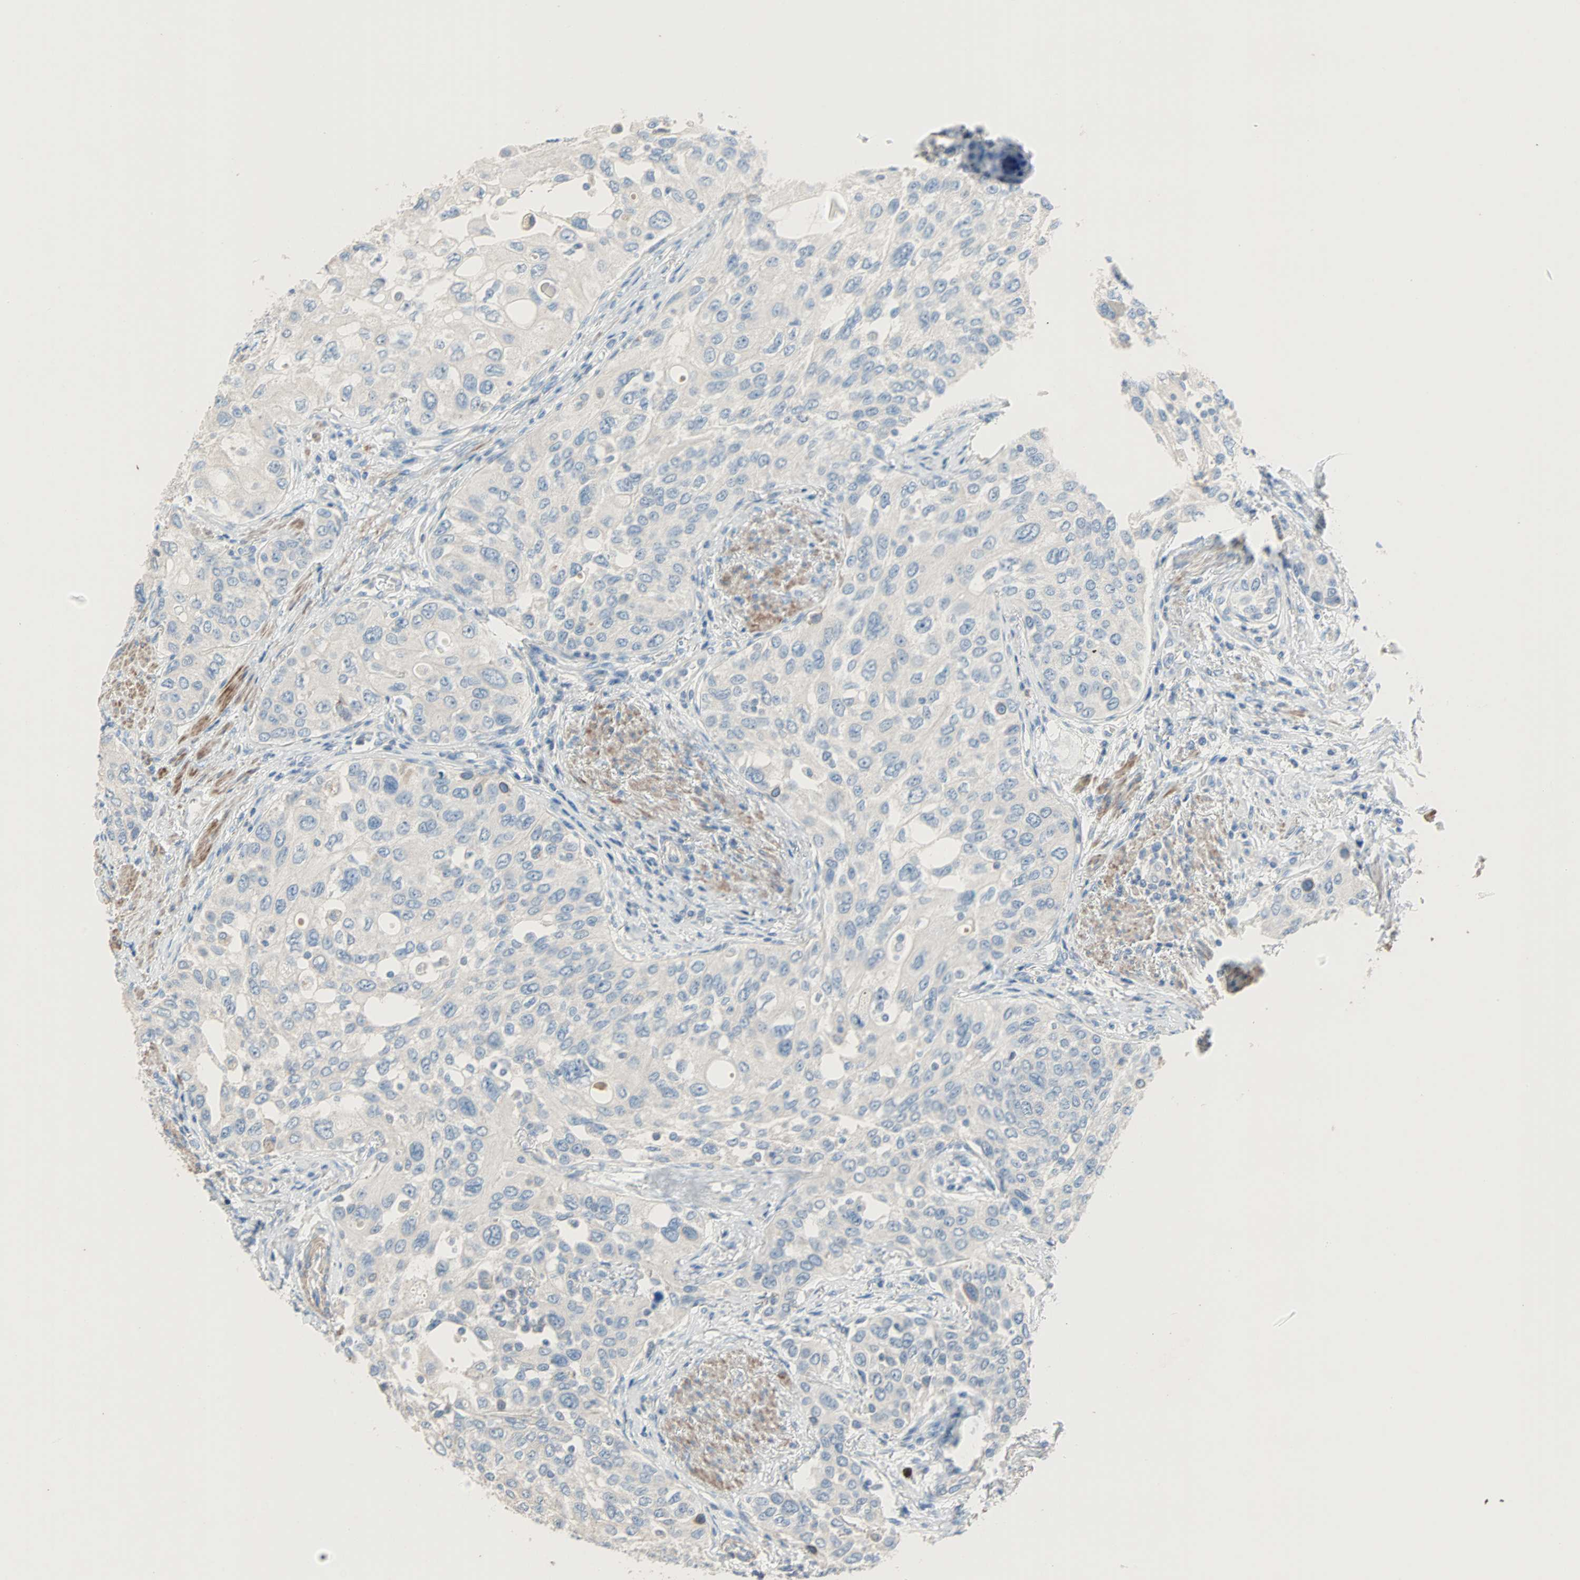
{"staining": {"intensity": "negative", "quantity": "none", "location": "none"}, "tissue": "urothelial cancer", "cell_type": "Tumor cells", "image_type": "cancer", "snomed": [{"axis": "morphology", "description": "Urothelial carcinoma, High grade"}, {"axis": "topography", "description": "Urinary bladder"}], "caption": "Urothelial cancer stained for a protein using immunohistochemistry demonstrates no staining tumor cells.", "gene": "ACVRL1", "patient": {"sex": "female", "age": 56}}